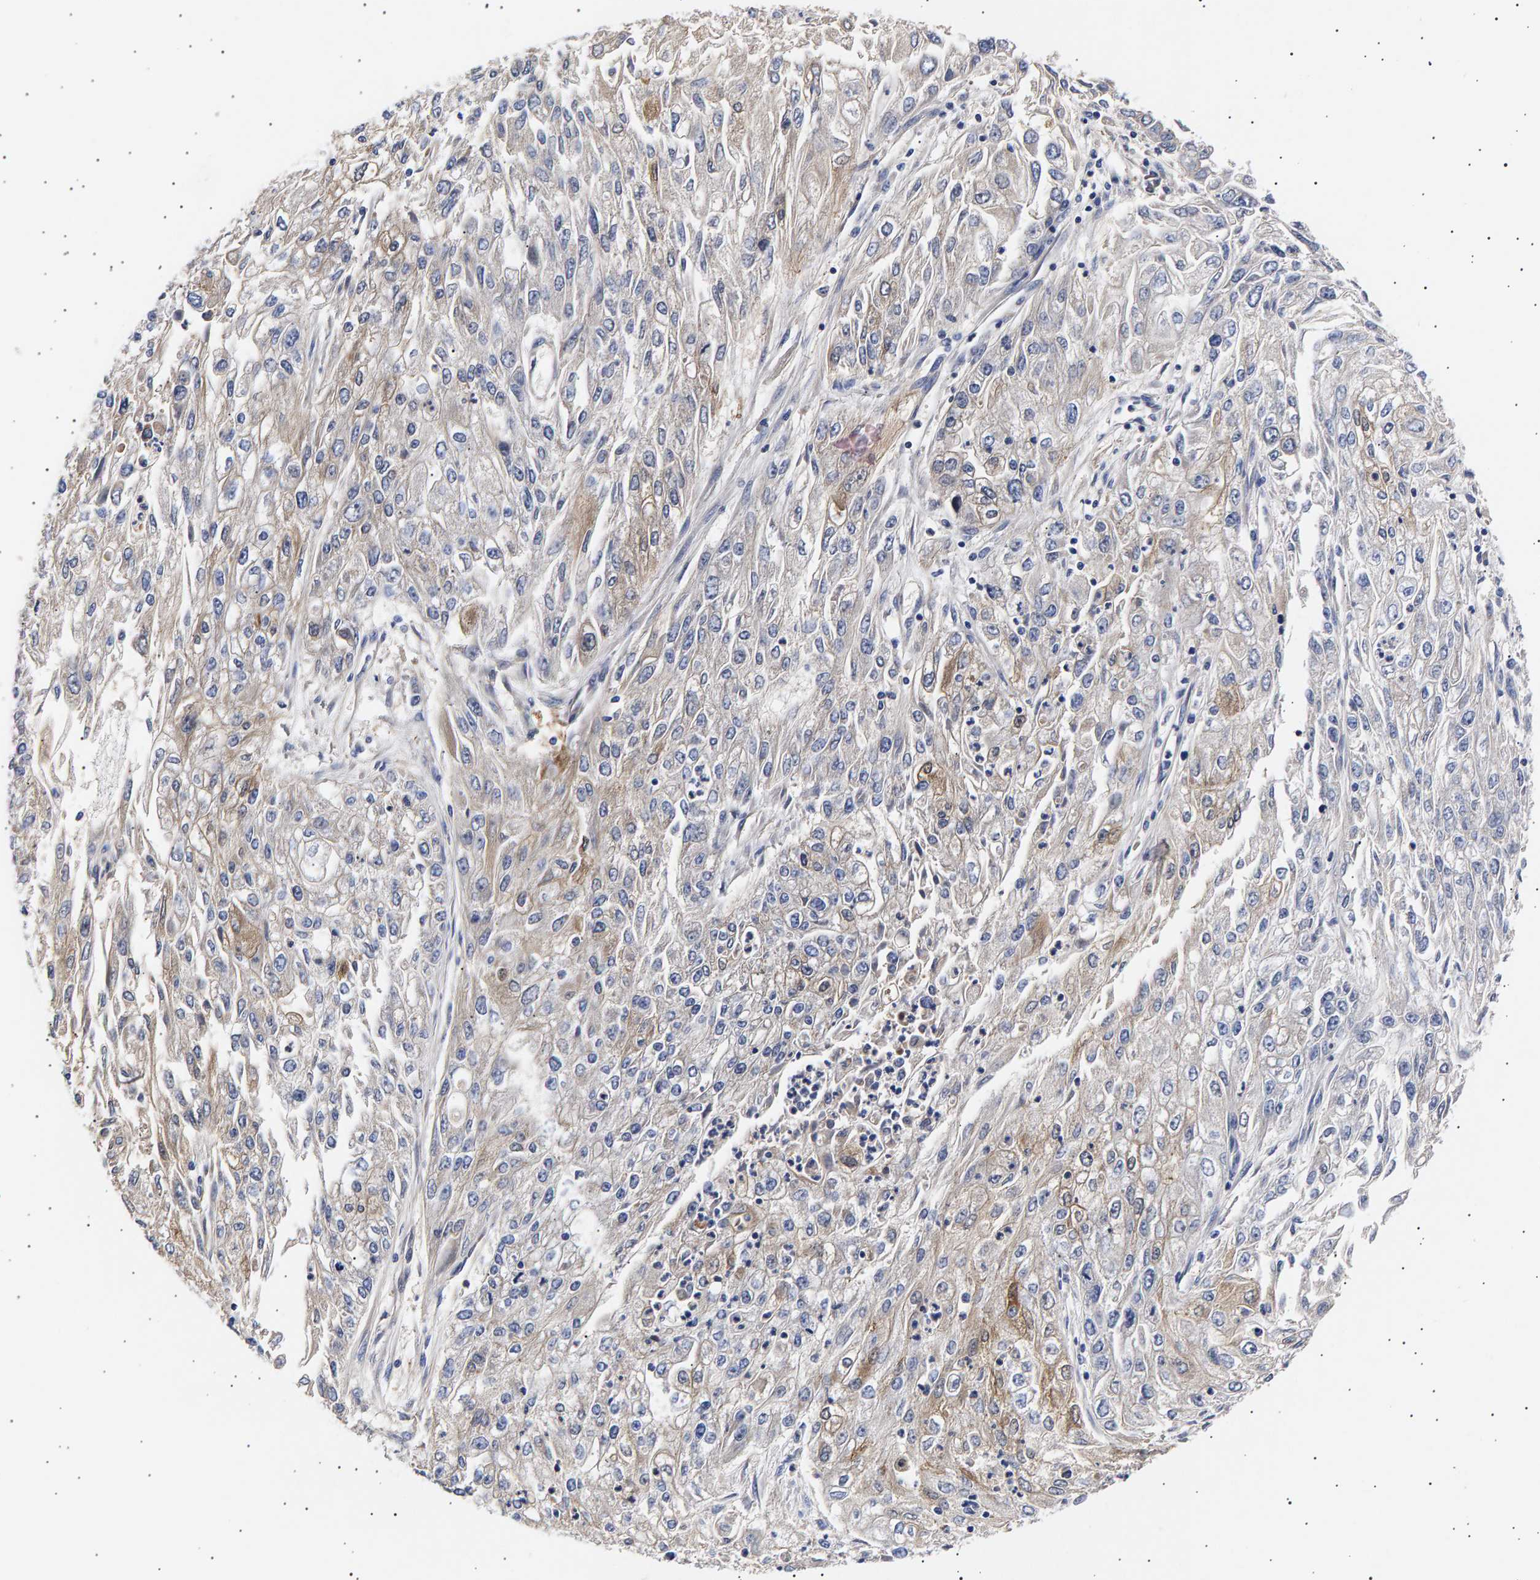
{"staining": {"intensity": "weak", "quantity": "<25%", "location": "cytoplasmic/membranous"}, "tissue": "endometrial cancer", "cell_type": "Tumor cells", "image_type": "cancer", "snomed": [{"axis": "morphology", "description": "Adenocarcinoma, NOS"}, {"axis": "topography", "description": "Endometrium"}], "caption": "The immunohistochemistry micrograph has no significant positivity in tumor cells of adenocarcinoma (endometrial) tissue.", "gene": "ANKRD40", "patient": {"sex": "female", "age": 49}}